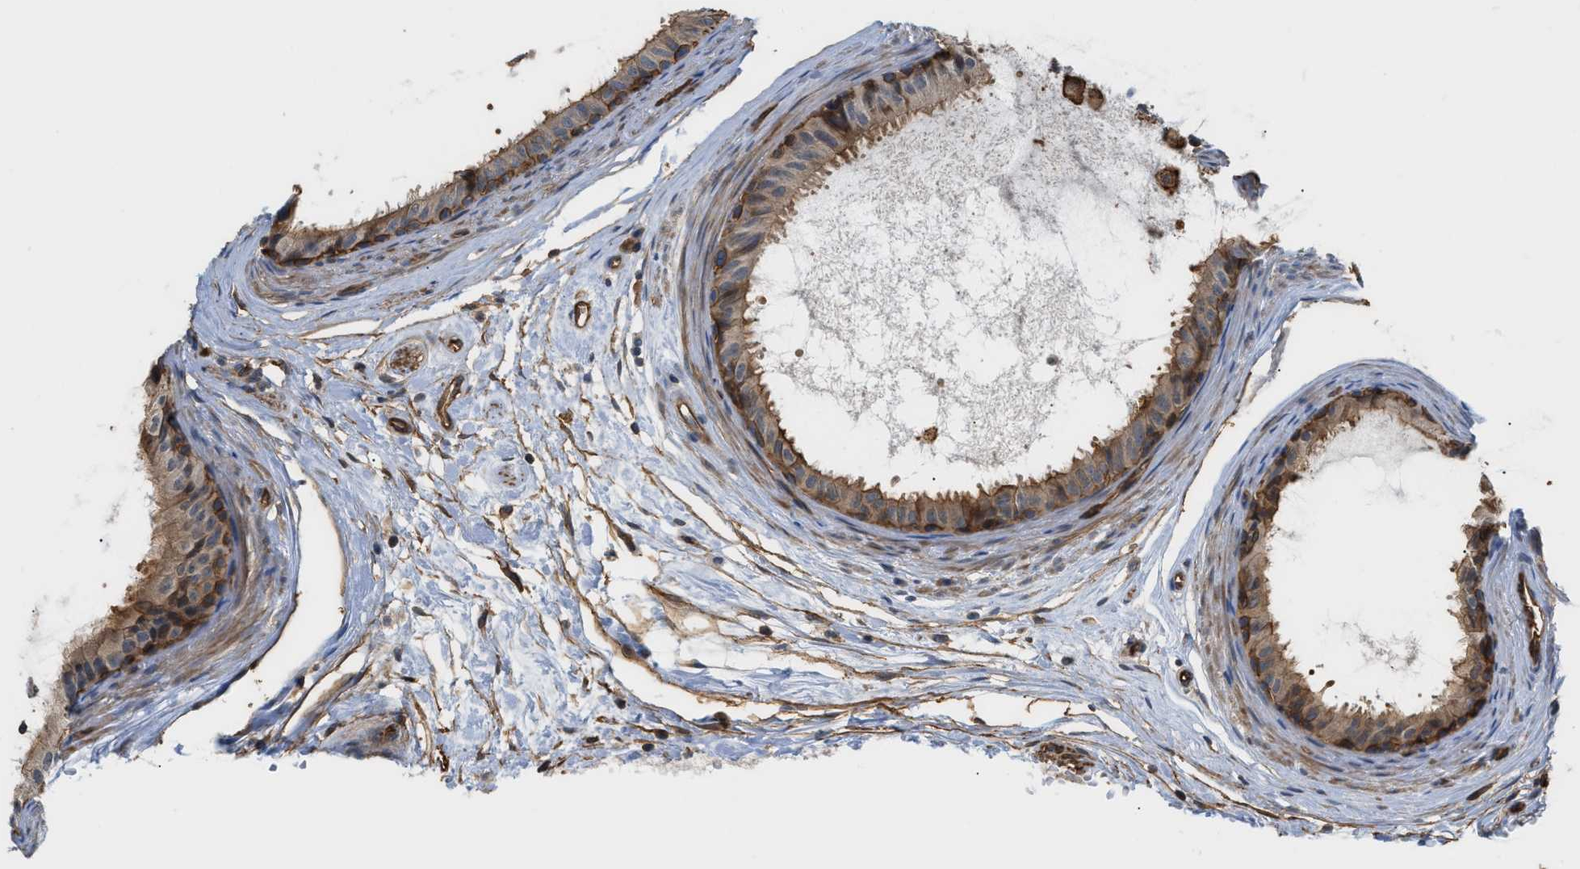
{"staining": {"intensity": "moderate", "quantity": ">75%", "location": "cytoplasmic/membranous"}, "tissue": "epididymis", "cell_type": "Glandular cells", "image_type": "normal", "snomed": [{"axis": "morphology", "description": "Normal tissue, NOS"}, {"axis": "morphology", "description": "Inflammation, NOS"}, {"axis": "topography", "description": "Epididymis"}], "caption": "This is an image of immunohistochemistry (IHC) staining of normal epididymis, which shows moderate staining in the cytoplasmic/membranous of glandular cells.", "gene": "DDHD2", "patient": {"sex": "male", "age": 85}}